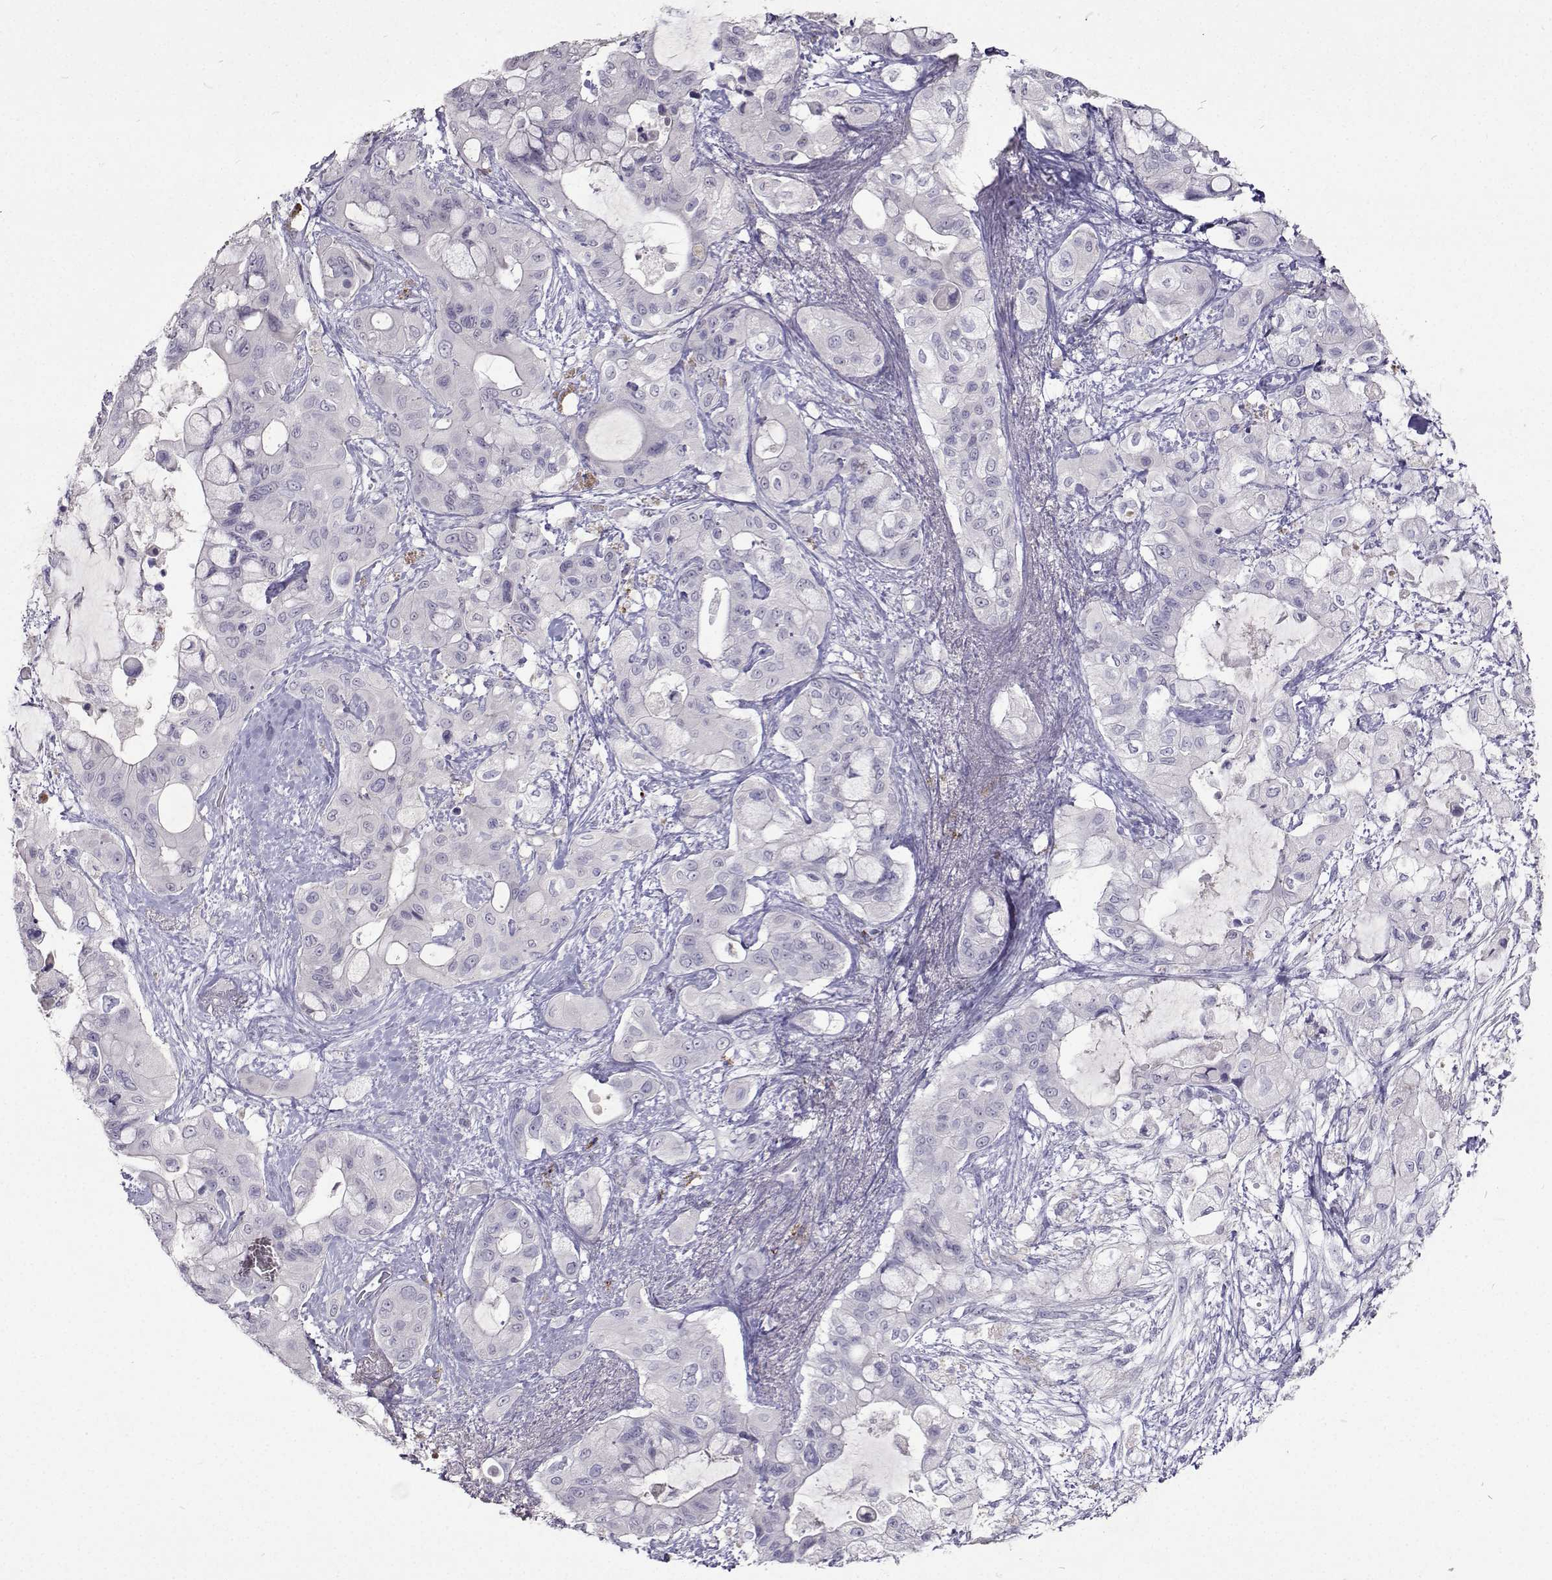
{"staining": {"intensity": "negative", "quantity": "none", "location": "none"}, "tissue": "pancreatic cancer", "cell_type": "Tumor cells", "image_type": "cancer", "snomed": [{"axis": "morphology", "description": "Adenocarcinoma, NOS"}, {"axis": "topography", "description": "Pancreas"}], "caption": "Pancreatic cancer was stained to show a protein in brown. There is no significant expression in tumor cells.", "gene": "CFAP44", "patient": {"sex": "male", "age": 71}}